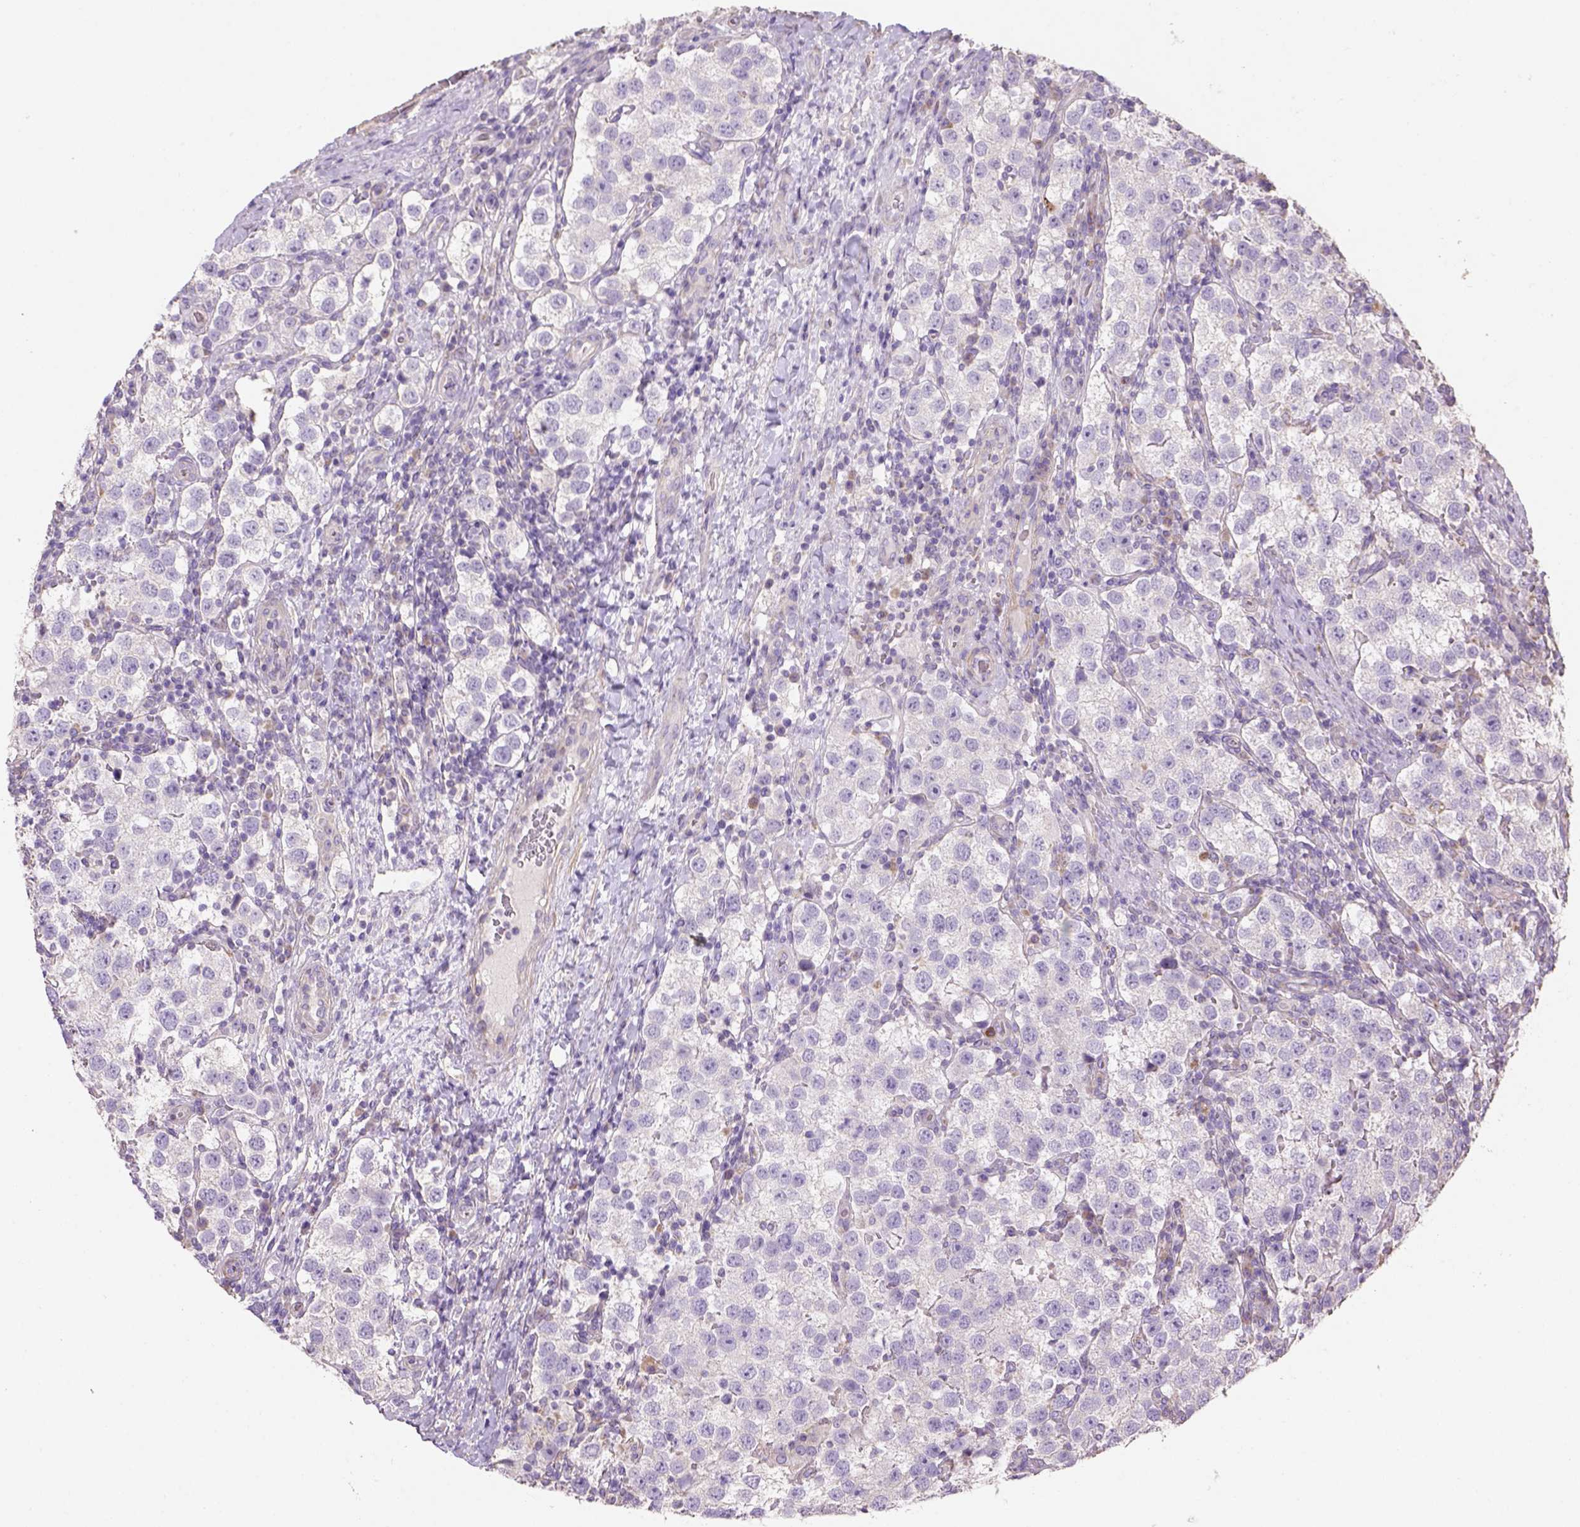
{"staining": {"intensity": "negative", "quantity": "none", "location": "none"}, "tissue": "testis cancer", "cell_type": "Tumor cells", "image_type": "cancer", "snomed": [{"axis": "morphology", "description": "Seminoma, NOS"}, {"axis": "topography", "description": "Testis"}], "caption": "There is no significant staining in tumor cells of seminoma (testis).", "gene": "HTRA1", "patient": {"sex": "male", "age": 37}}